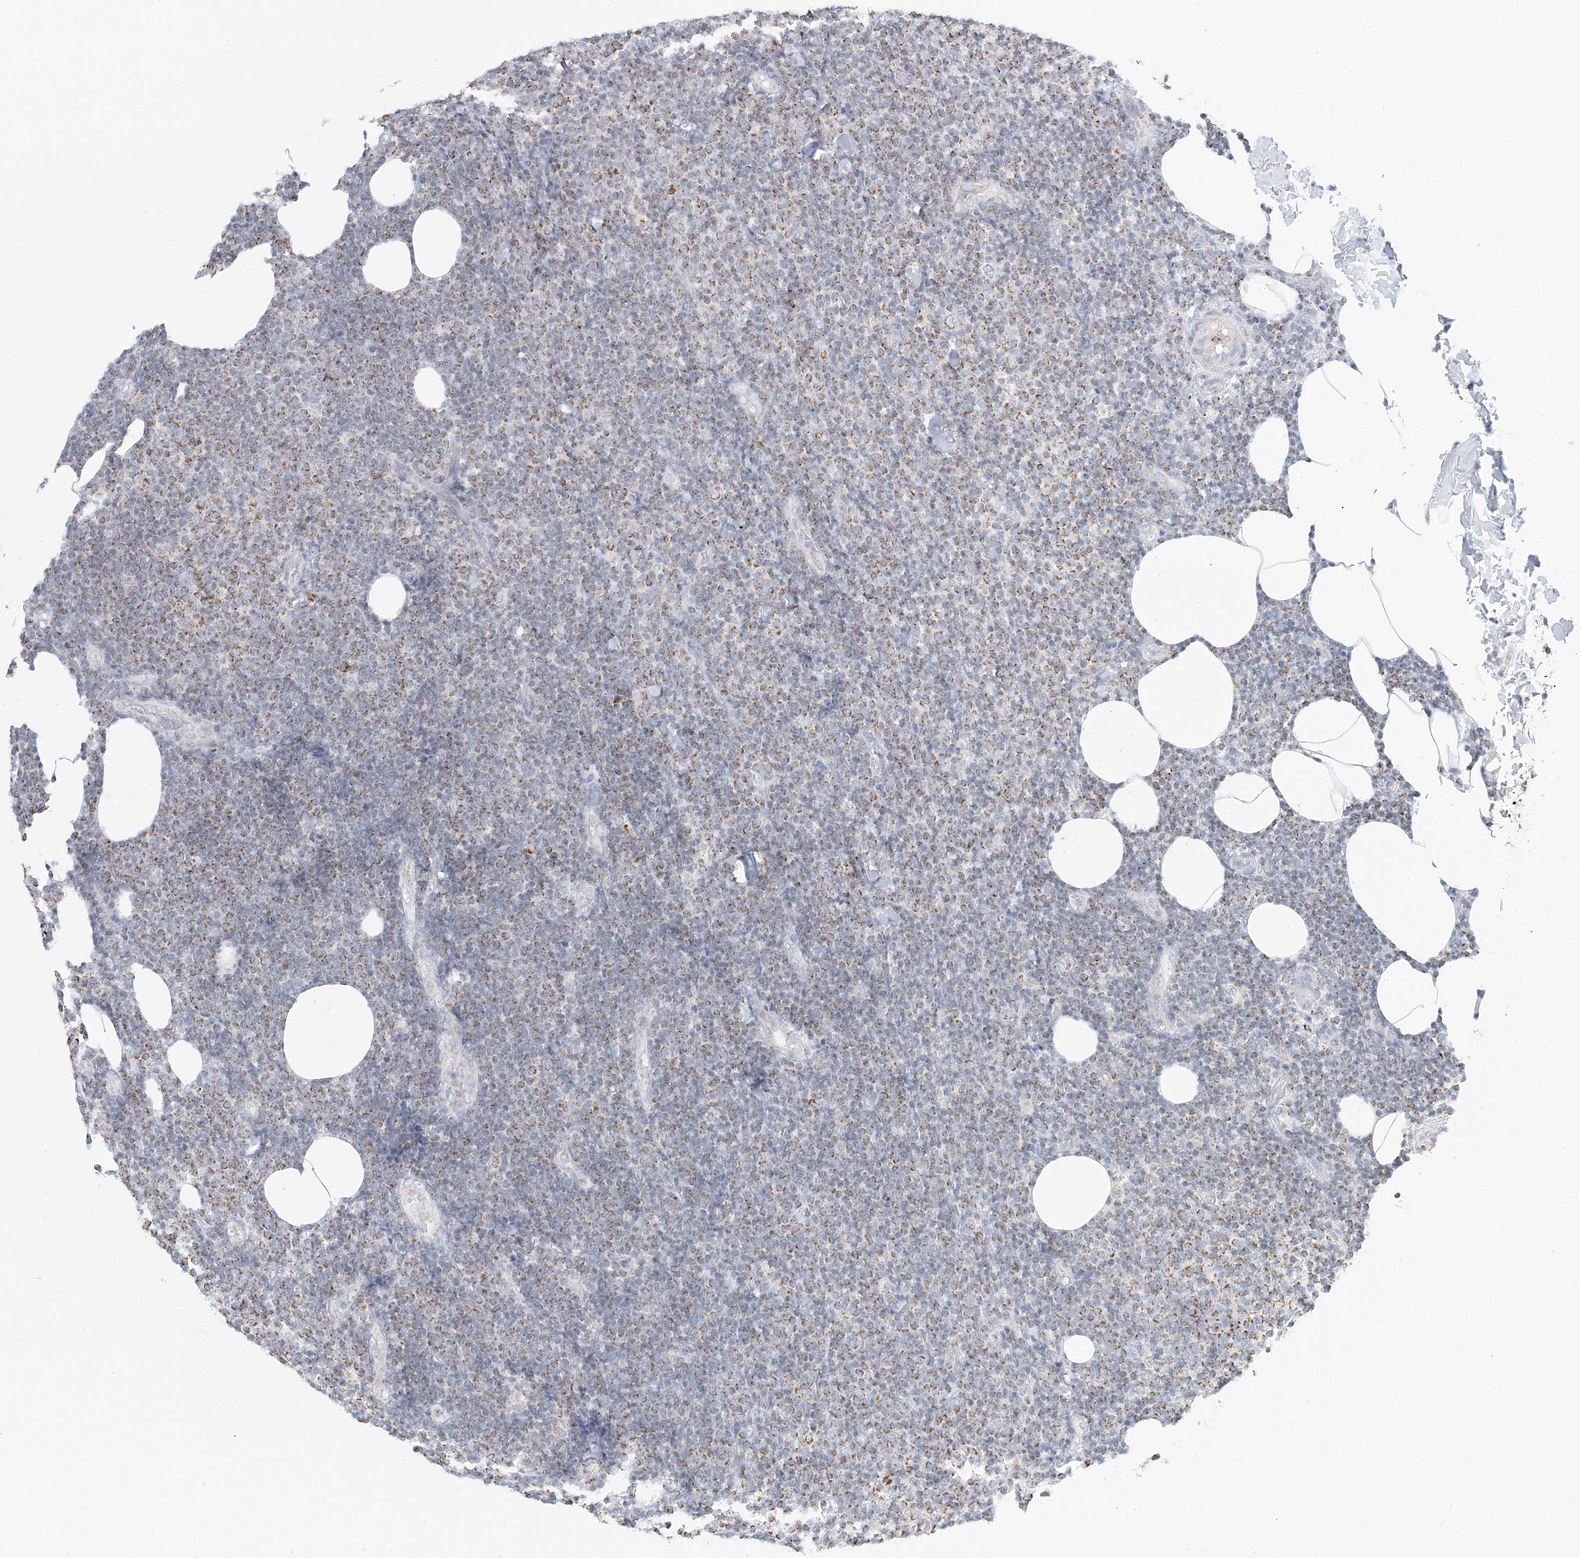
{"staining": {"intensity": "moderate", "quantity": ">75%", "location": "cytoplasmic/membranous"}, "tissue": "lymphoma", "cell_type": "Tumor cells", "image_type": "cancer", "snomed": [{"axis": "morphology", "description": "Malignant lymphoma, non-Hodgkin's type, Low grade"}, {"axis": "topography", "description": "Lymph node"}], "caption": "Immunohistochemistry (IHC) staining of lymphoma, which exhibits medium levels of moderate cytoplasmic/membranous staining in about >75% of tumor cells indicating moderate cytoplasmic/membranous protein expression. The staining was performed using DAB (3,3'-diaminobenzidine) (brown) for protein detection and nuclei were counterstained in hematoxylin (blue).", "gene": "BDH1", "patient": {"sex": "male", "age": 66}}